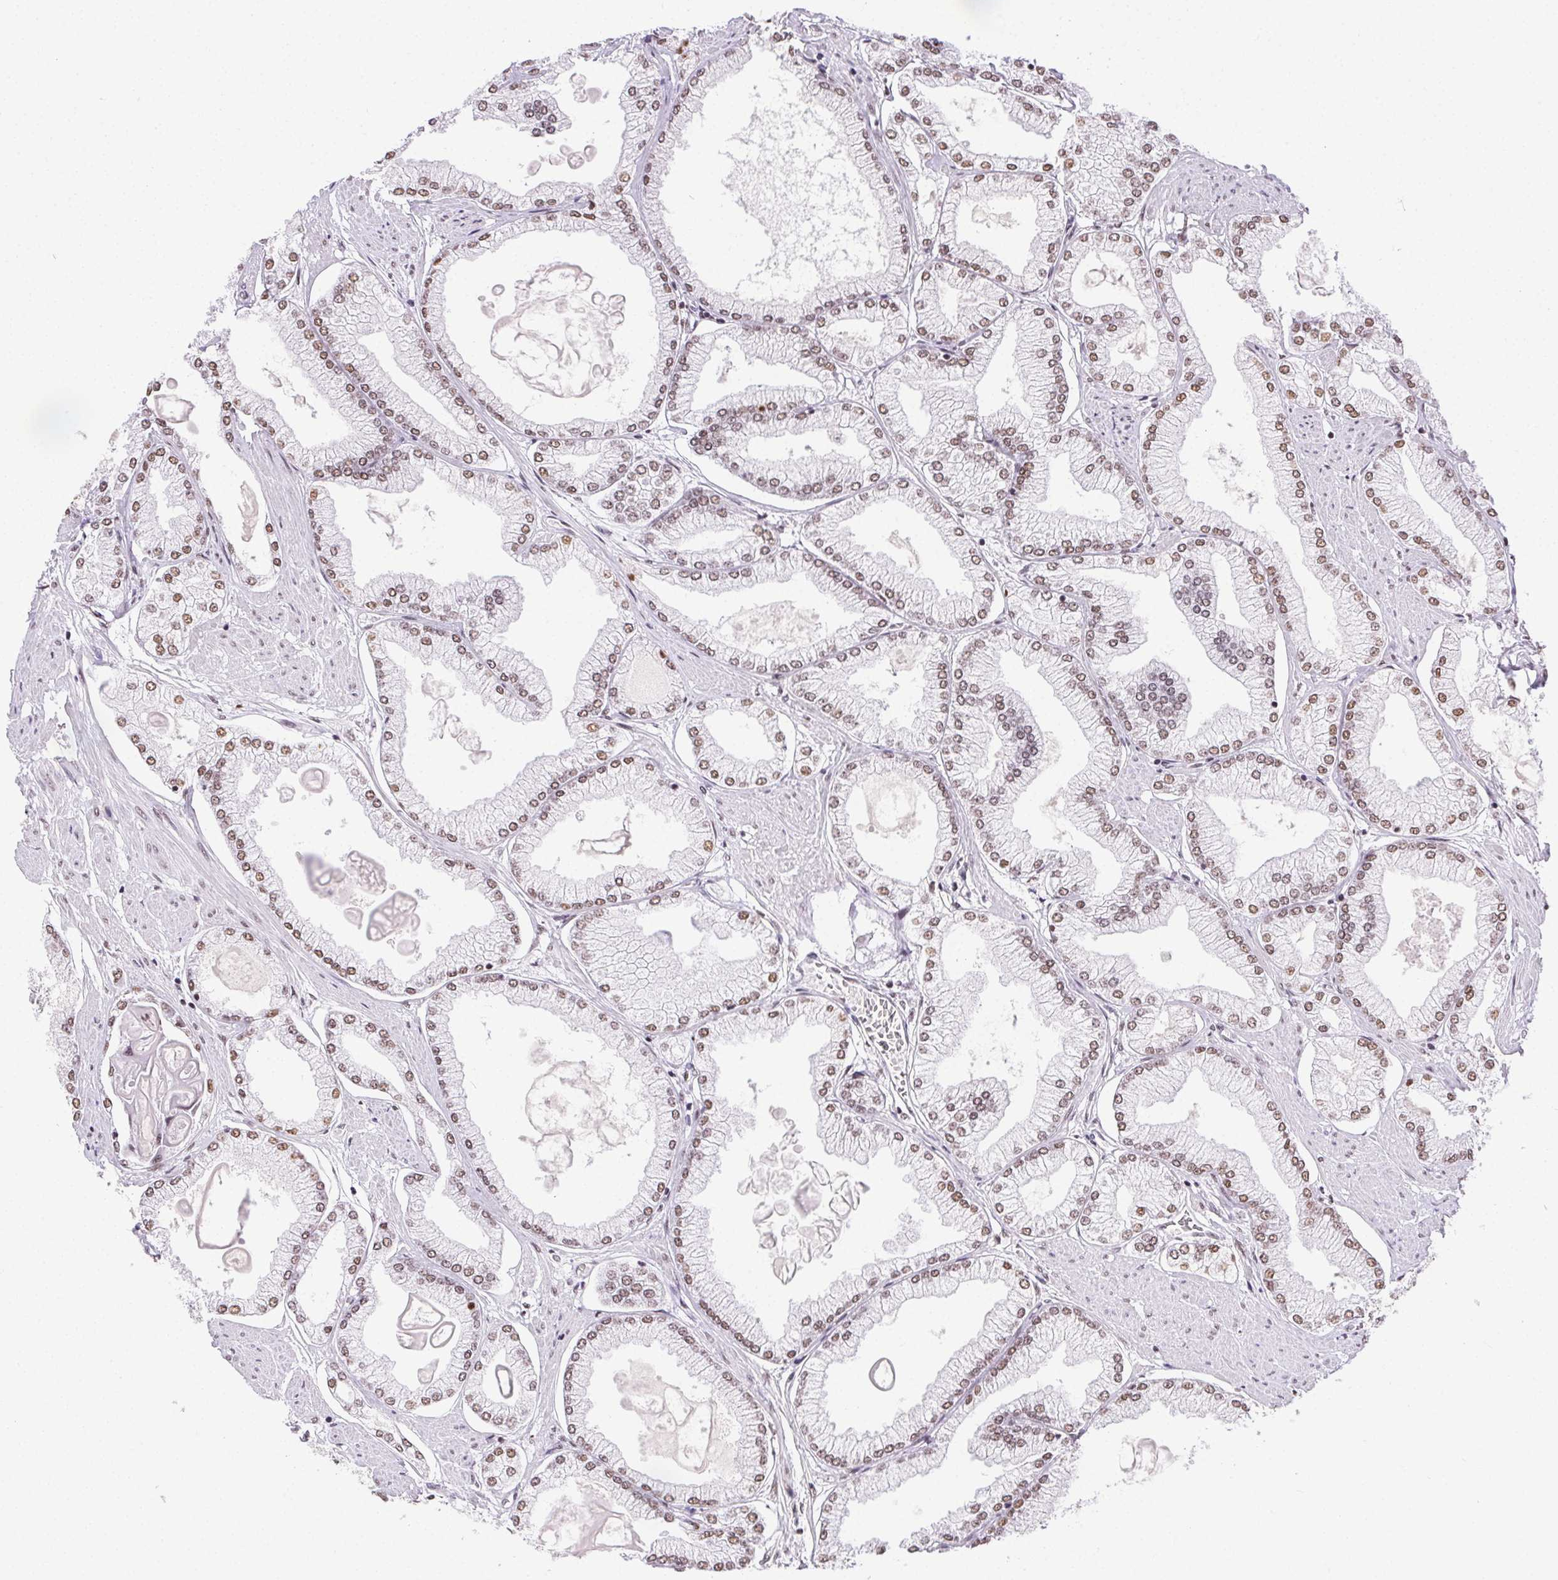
{"staining": {"intensity": "moderate", "quantity": ">75%", "location": "nuclear"}, "tissue": "prostate cancer", "cell_type": "Tumor cells", "image_type": "cancer", "snomed": [{"axis": "morphology", "description": "Adenocarcinoma, High grade"}, {"axis": "topography", "description": "Prostate"}], "caption": "Tumor cells exhibit medium levels of moderate nuclear positivity in approximately >75% of cells in human high-grade adenocarcinoma (prostate).", "gene": "TRA2B", "patient": {"sex": "male", "age": 68}}